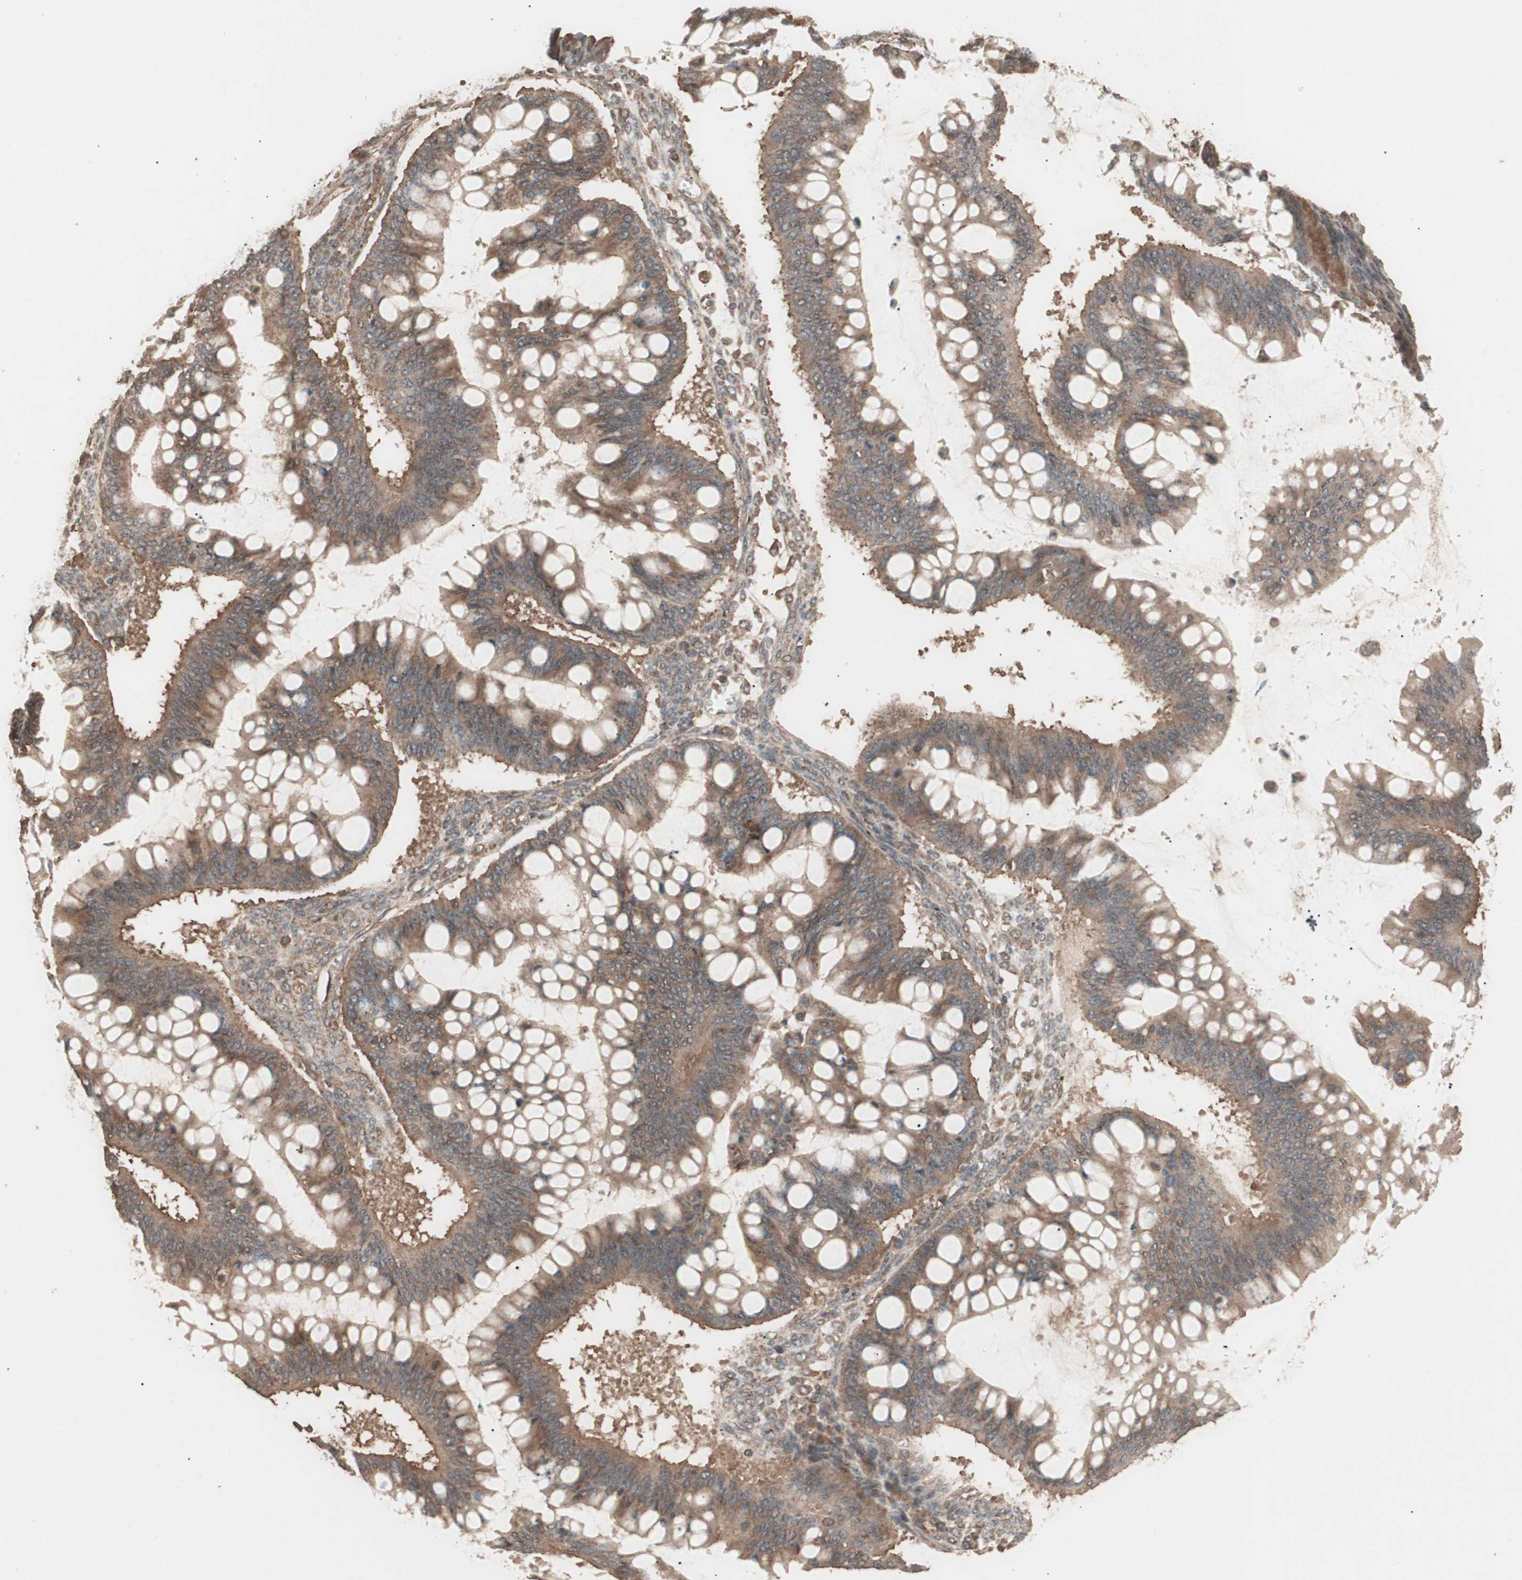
{"staining": {"intensity": "moderate", "quantity": ">75%", "location": "cytoplasmic/membranous"}, "tissue": "ovarian cancer", "cell_type": "Tumor cells", "image_type": "cancer", "snomed": [{"axis": "morphology", "description": "Cystadenocarcinoma, mucinous, NOS"}, {"axis": "topography", "description": "Ovary"}], "caption": "Immunohistochemical staining of ovarian mucinous cystadenocarcinoma exhibits medium levels of moderate cytoplasmic/membranous staining in approximately >75% of tumor cells.", "gene": "CCN4", "patient": {"sex": "female", "age": 73}}